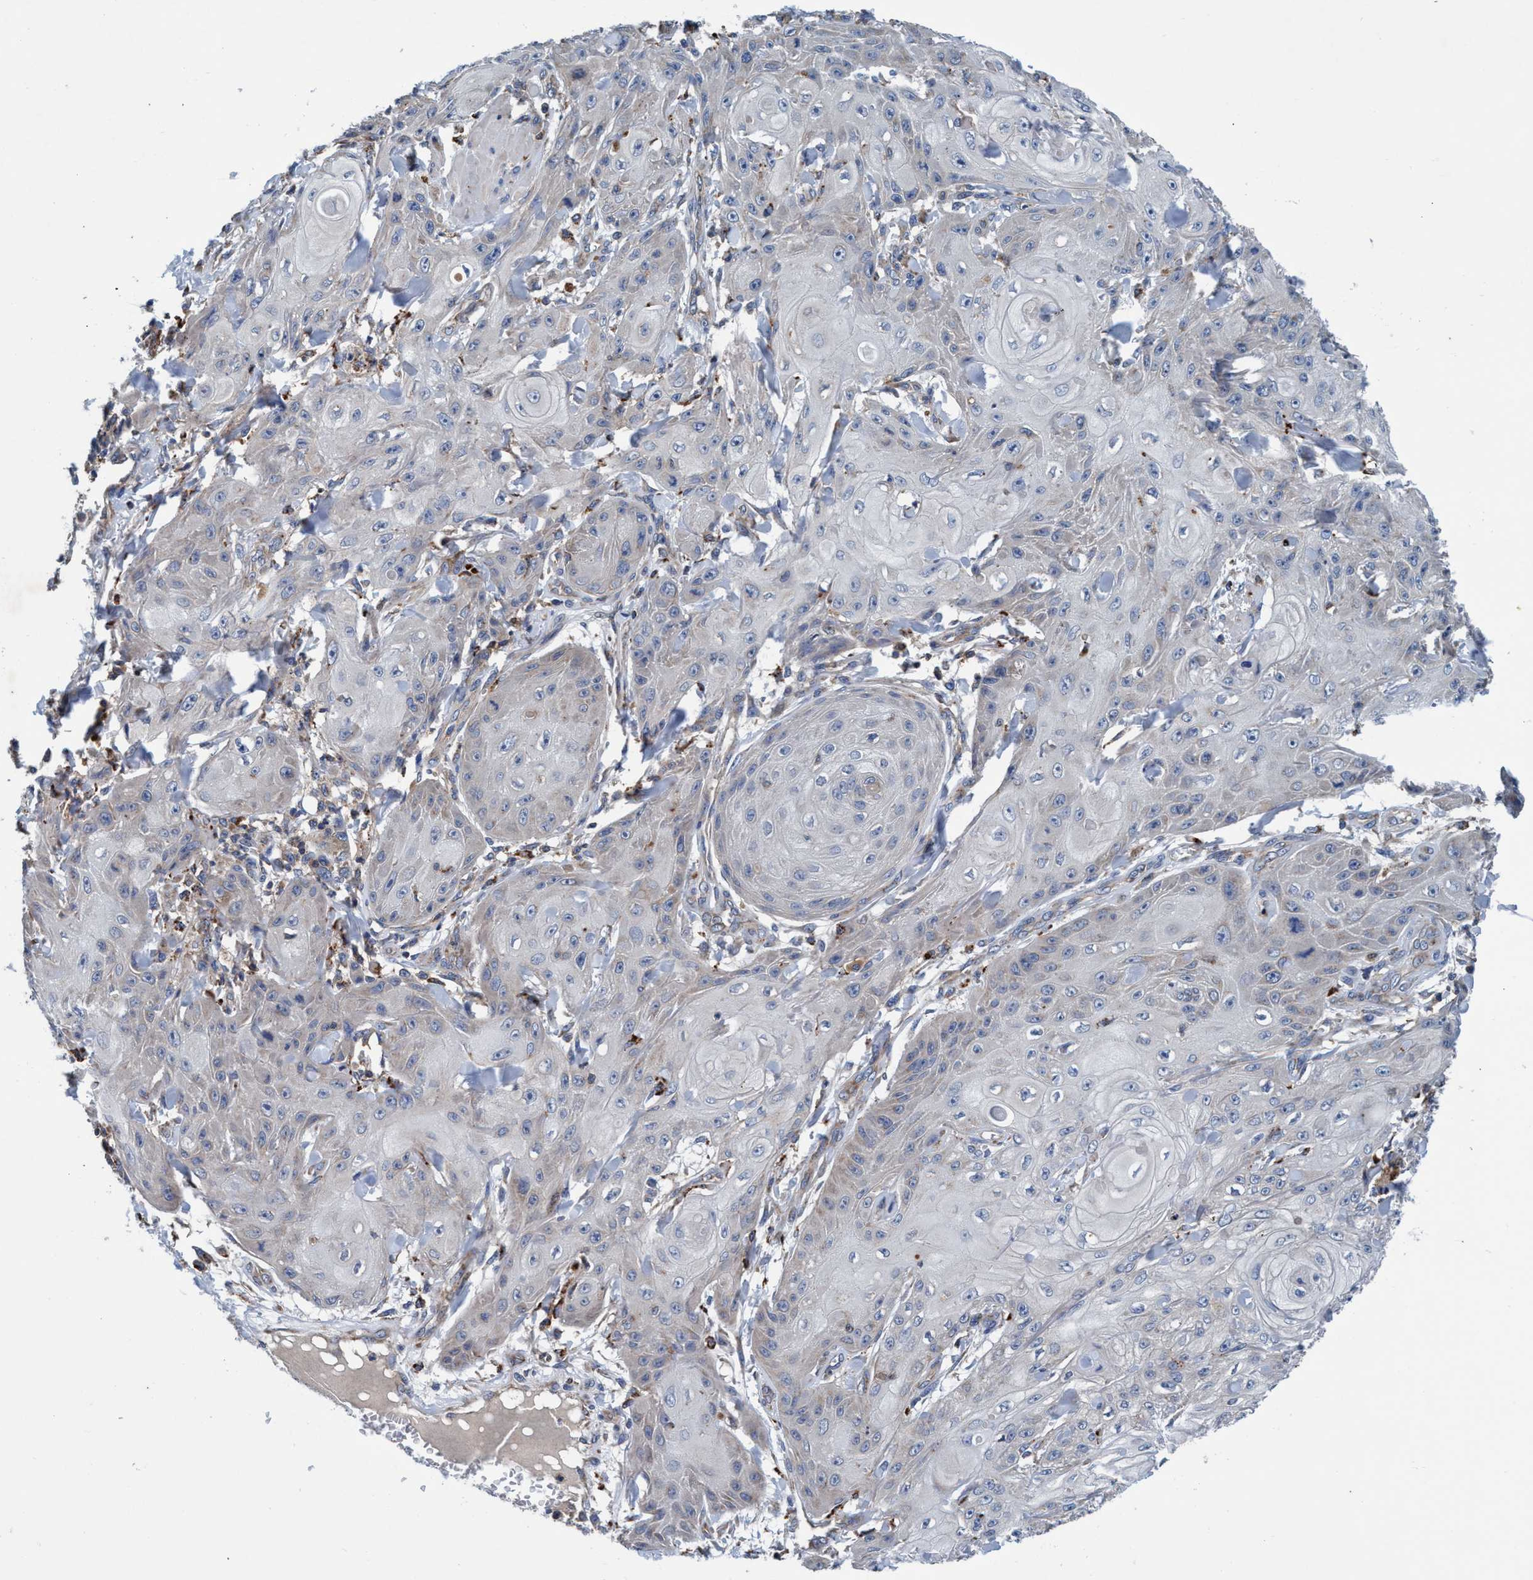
{"staining": {"intensity": "negative", "quantity": "none", "location": "none"}, "tissue": "skin cancer", "cell_type": "Tumor cells", "image_type": "cancer", "snomed": [{"axis": "morphology", "description": "Squamous cell carcinoma, NOS"}, {"axis": "topography", "description": "Skin"}], "caption": "Skin cancer stained for a protein using immunohistochemistry (IHC) exhibits no staining tumor cells.", "gene": "ENDOG", "patient": {"sex": "male", "age": 74}}